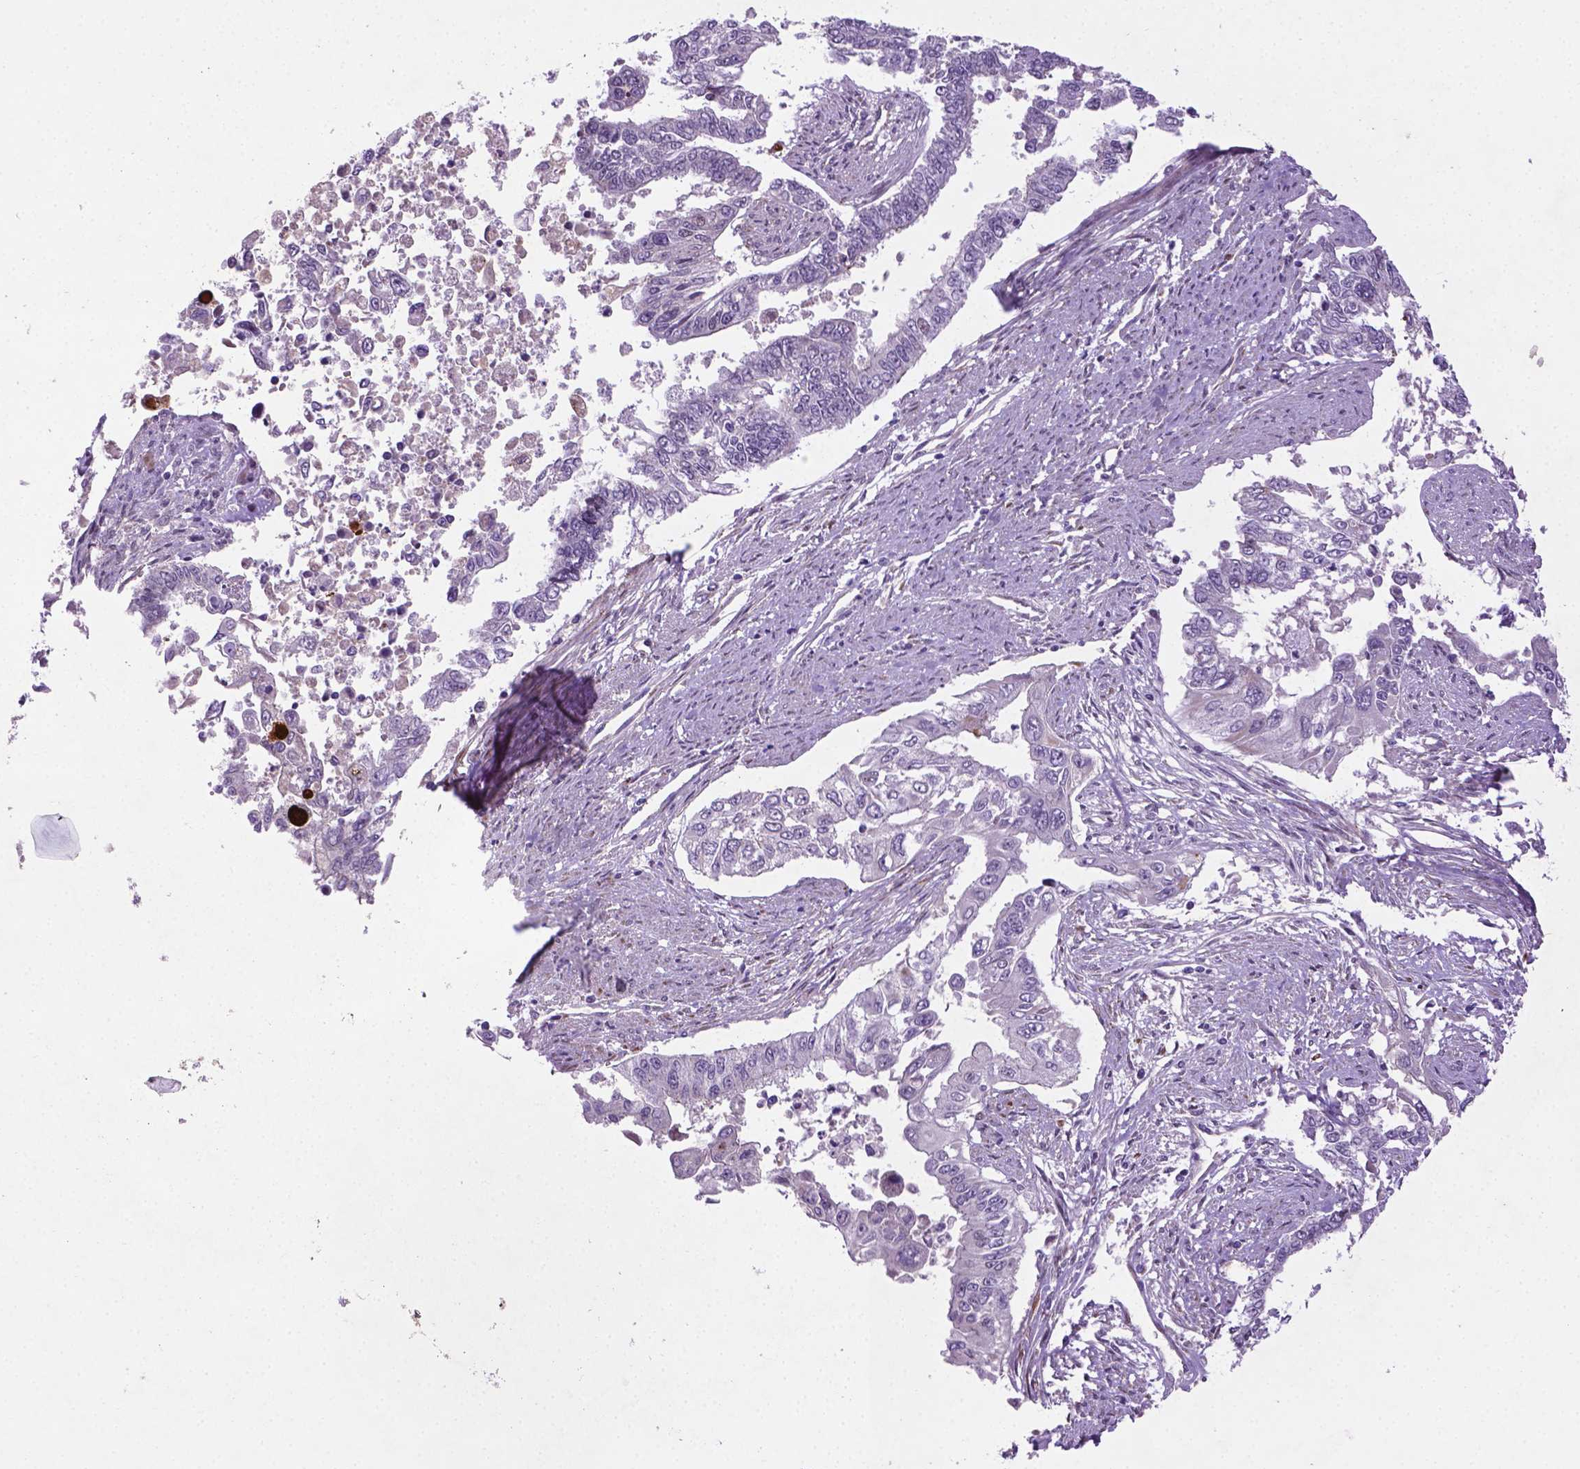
{"staining": {"intensity": "negative", "quantity": "none", "location": "none"}, "tissue": "endometrial cancer", "cell_type": "Tumor cells", "image_type": "cancer", "snomed": [{"axis": "morphology", "description": "Adenocarcinoma, NOS"}, {"axis": "topography", "description": "Uterus"}], "caption": "IHC image of neoplastic tissue: human endometrial cancer (adenocarcinoma) stained with DAB (3,3'-diaminobenzidine) shows no significant protein staining in tumor cells.", "gene": "CCER2", "patient": {"sex": "female", "age": 59}}